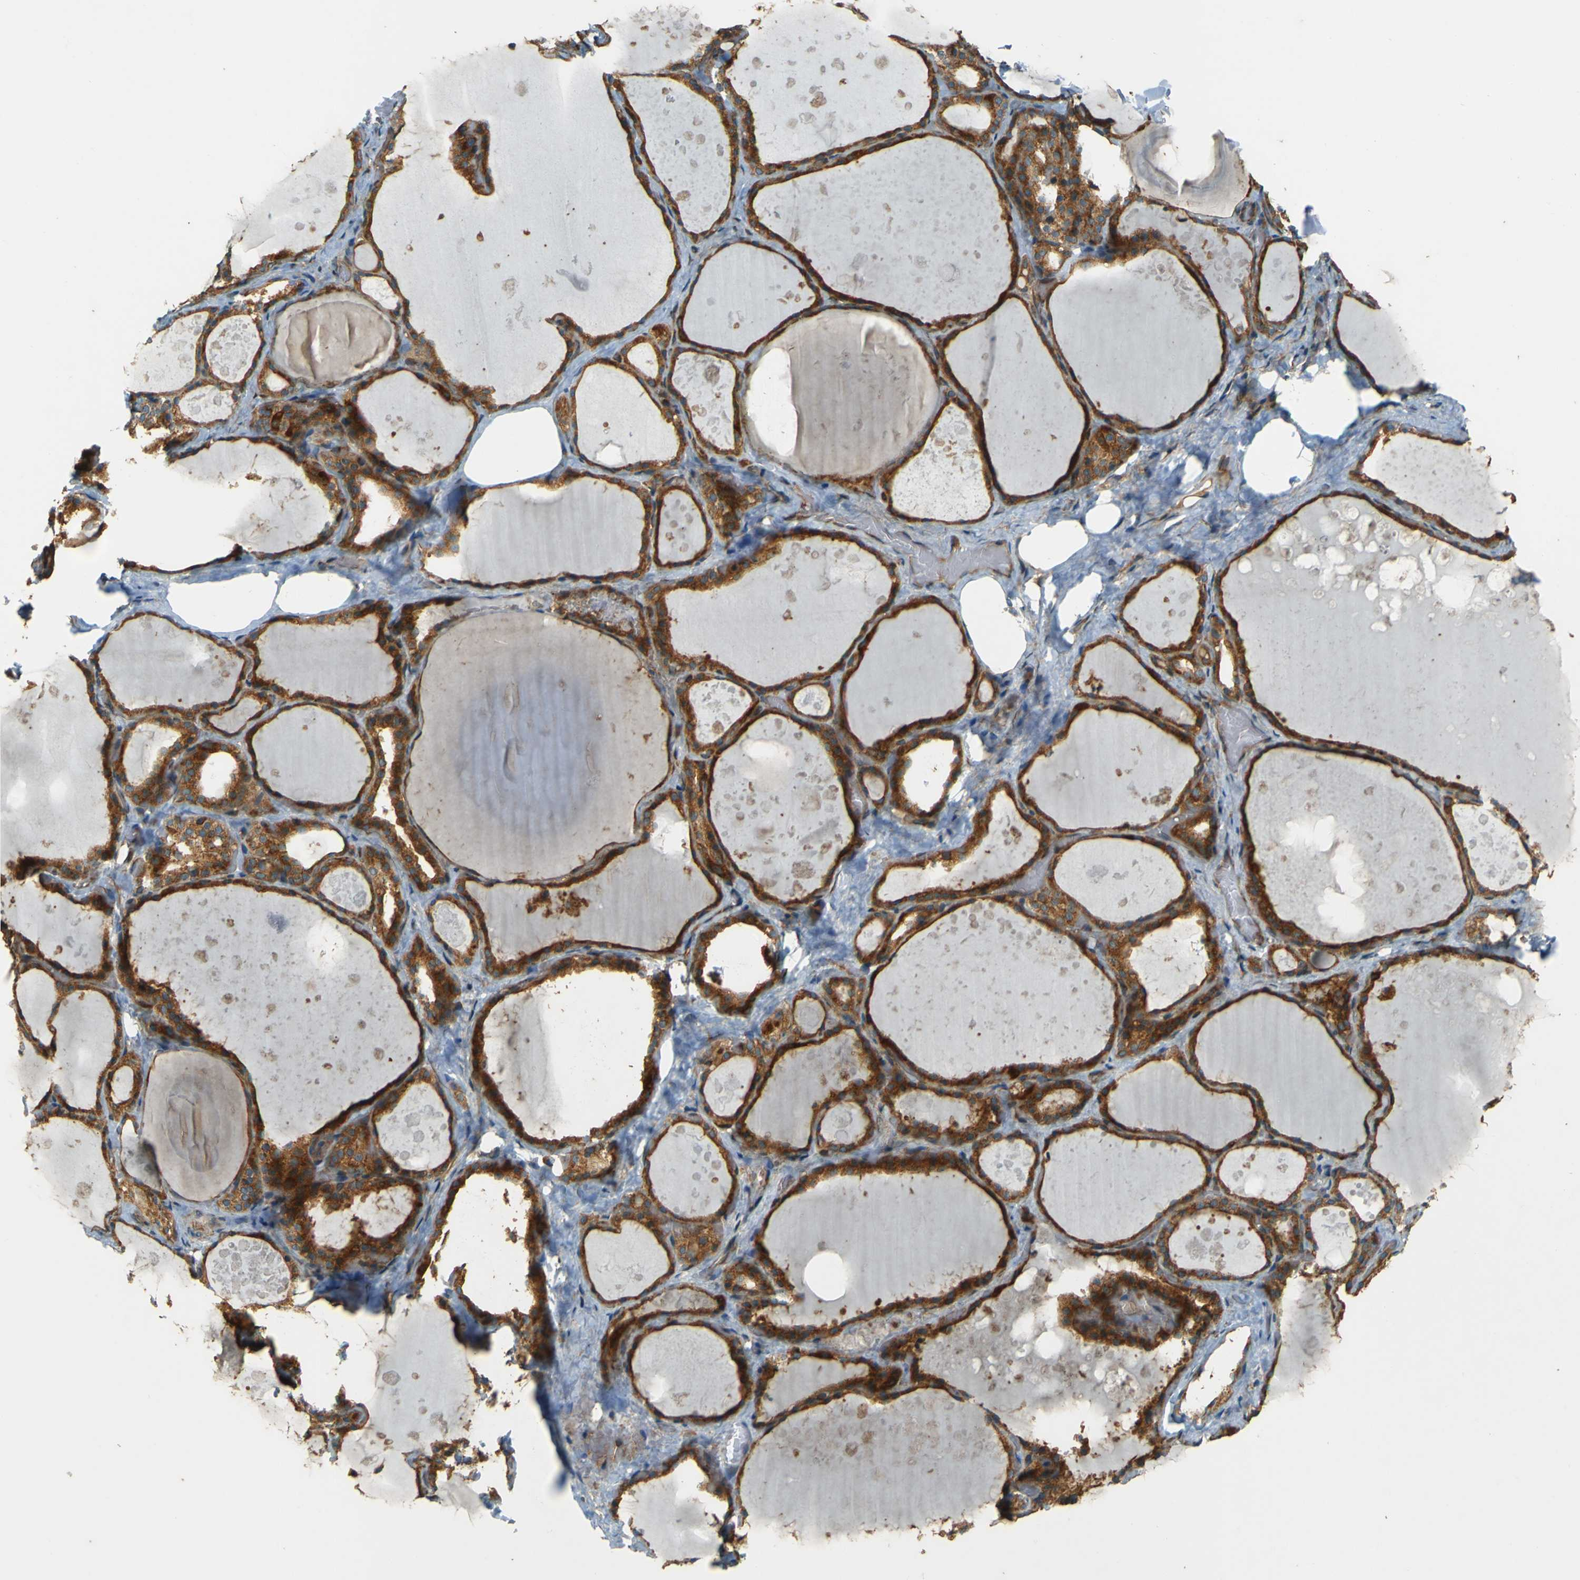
{"staining": {"intensity": "strong", "quantity": ">75%", "location": "cytoplasmic/membranous"}, "tissue": "thyroid gland", "cell_type": "Glandular cells", "image_type": "normal", "snomed": [{"axis": "morphology", "description": "Normal tissue, NOS"}, {"axis": "topography", "description": "Thyroid gland"}], "caption": "About >75% of glandular cells in benign thyroid gland demonstrate strong cytoplasmic/membranous protein positivity as visualized by brown immunohistochemical staining.", "gene": "DNAJC5", "patient": {"sex": "male", "age": 61}}